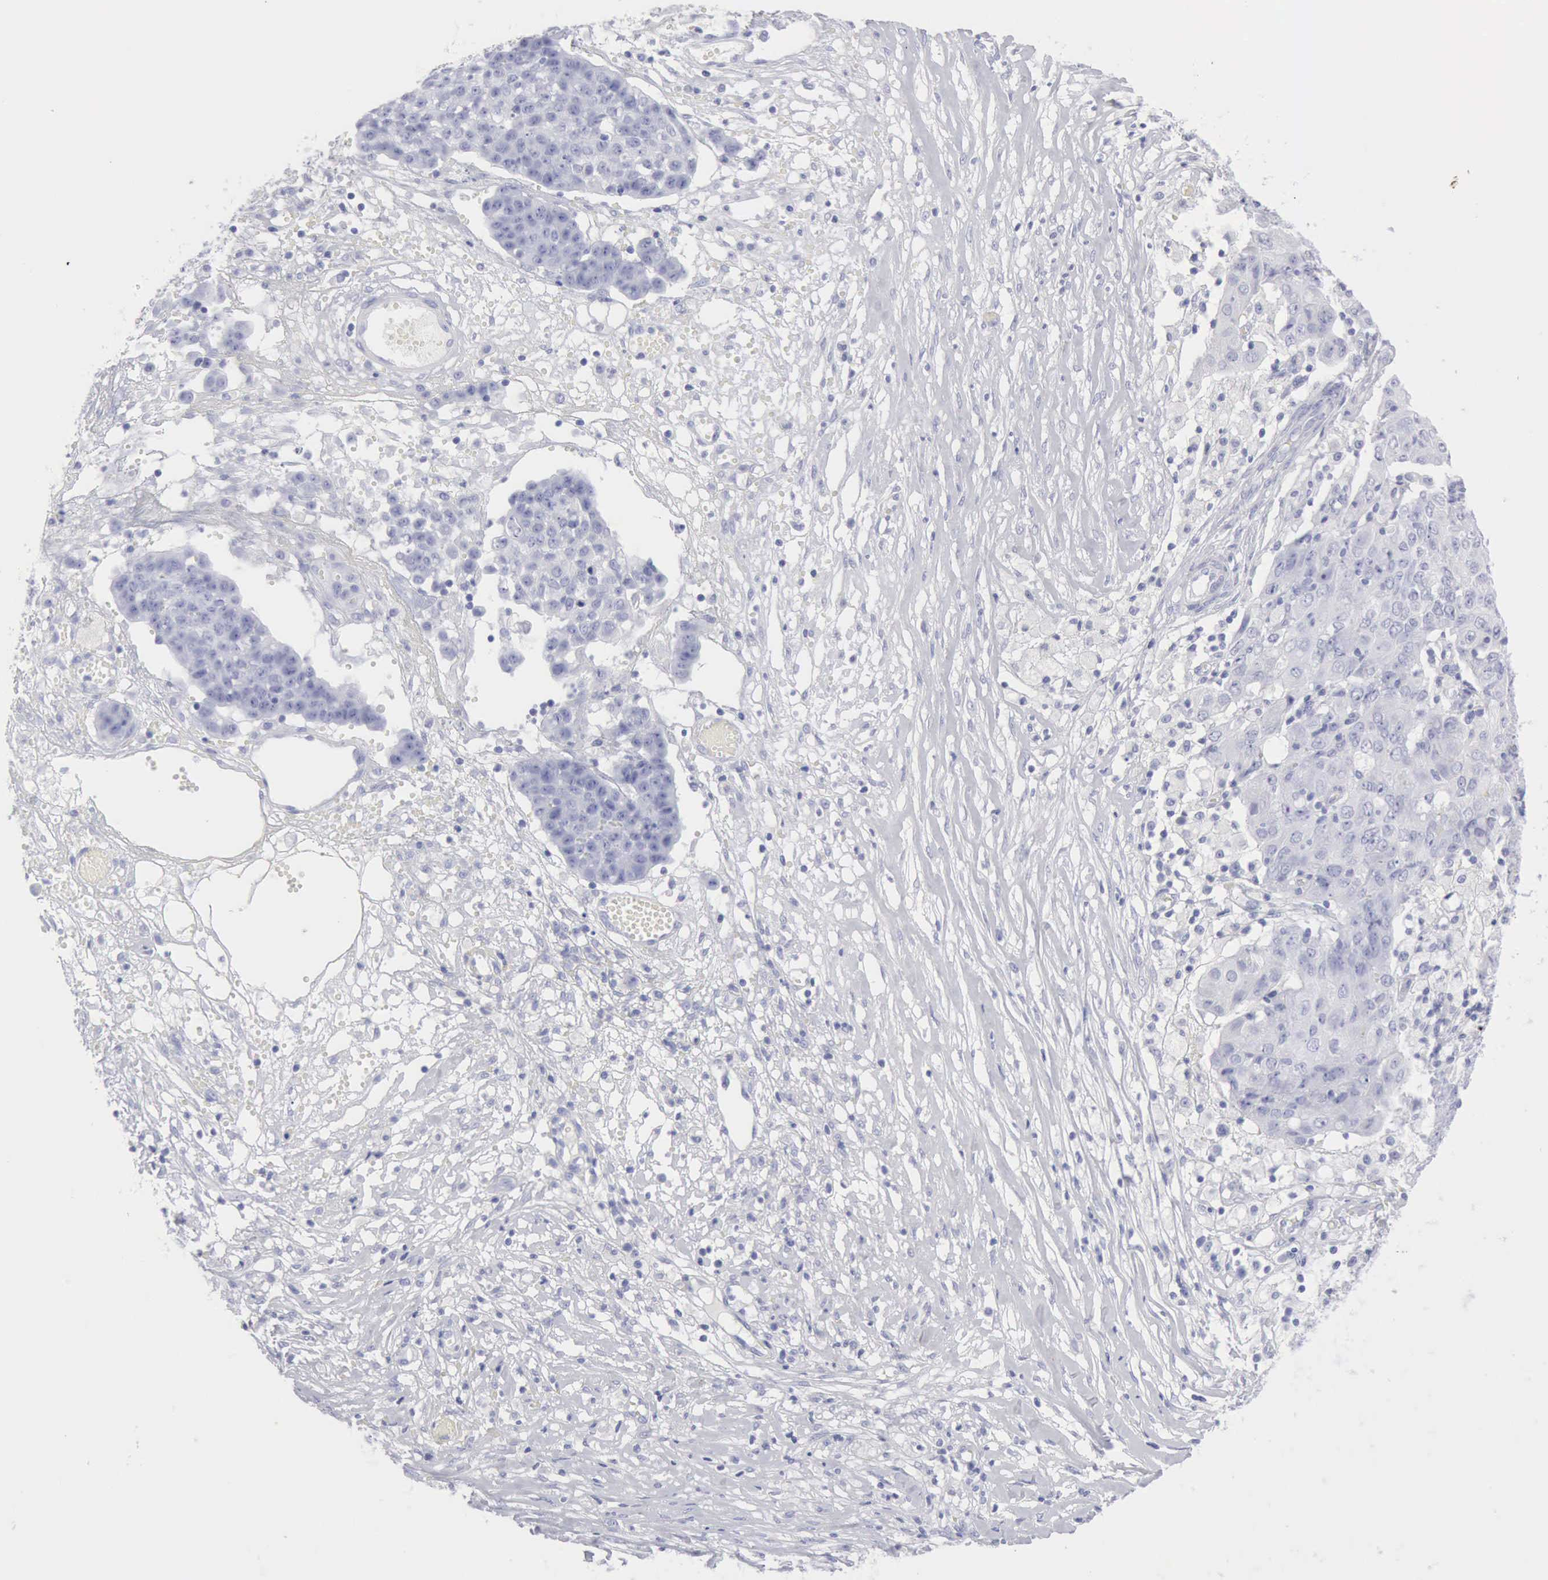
{"staining": {"intensity": "negative", "quantity": "none", "location": "none"}, "tissue": "ovarian cancer", "cell_type": "Tumor cells", "image_type": "cancer", "snomed": [{"axis": "morphology", "description": "Carcinoma, endometroid"}, {"axis": "topography", "description": "Ovary"}], "caption": "A histopathology image of endometroid carcinoma (ovarian) stained for a protein displays no brown staining in tumor cells. The staining is performed using DAB (3,3'-diaminobenzidine) brown chromogen with nuclei counter-stained in using hematoxylin.", "gene": "KRT10", "patient": {"sex": "female", "age": 42}}